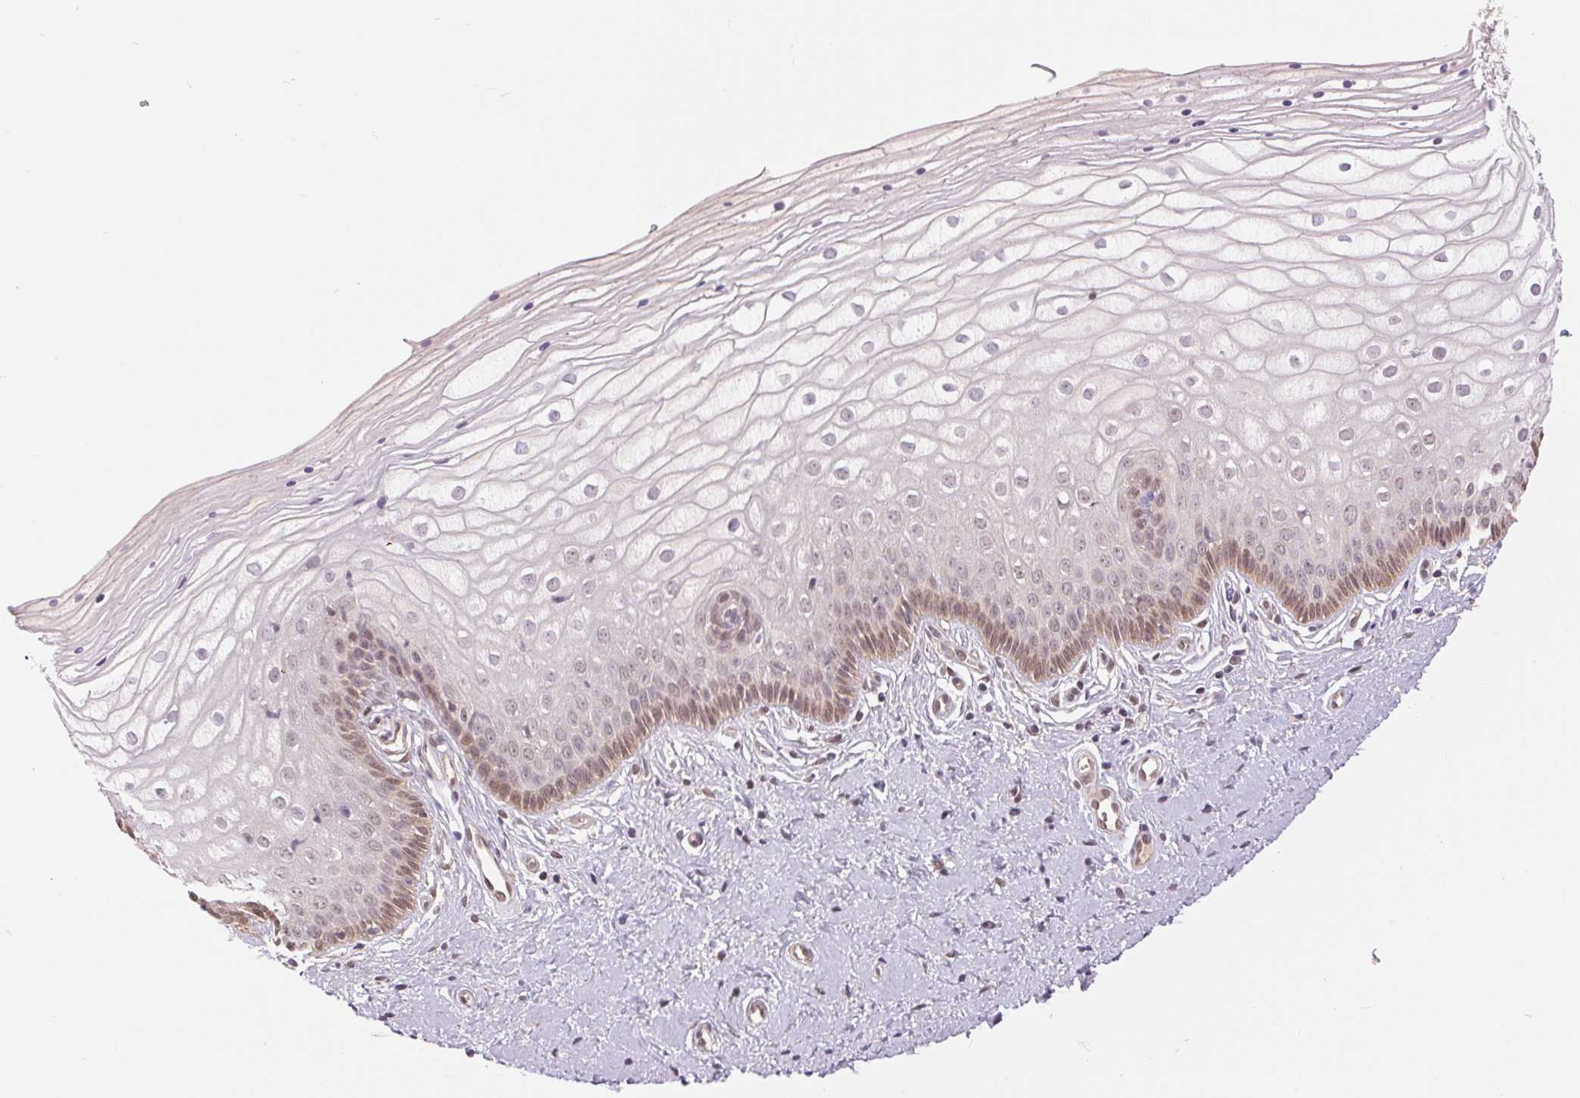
{"staining": {"intensity": "moderate", "quantity": "<25%", "location": "cytoplasmic/membranous,nuclear"}, "tissue": "vagina", "cell_type": "Squamous epithelial cells", "image_type": "normal", "snomed": [{"axis": "morphology", "description": "Normal tissue, NOS"}, {"axis": "topography", "description": "Vagina"}], "caption": "DAB immunohistochemical staining of normal vagina reveals moderate cytoplasmic/membranous,nuclear protein expression in approximately <25% of squamous epithelial cells.", "gene": "TMEM273", "patient": {"sex": "female", "age": 39}}